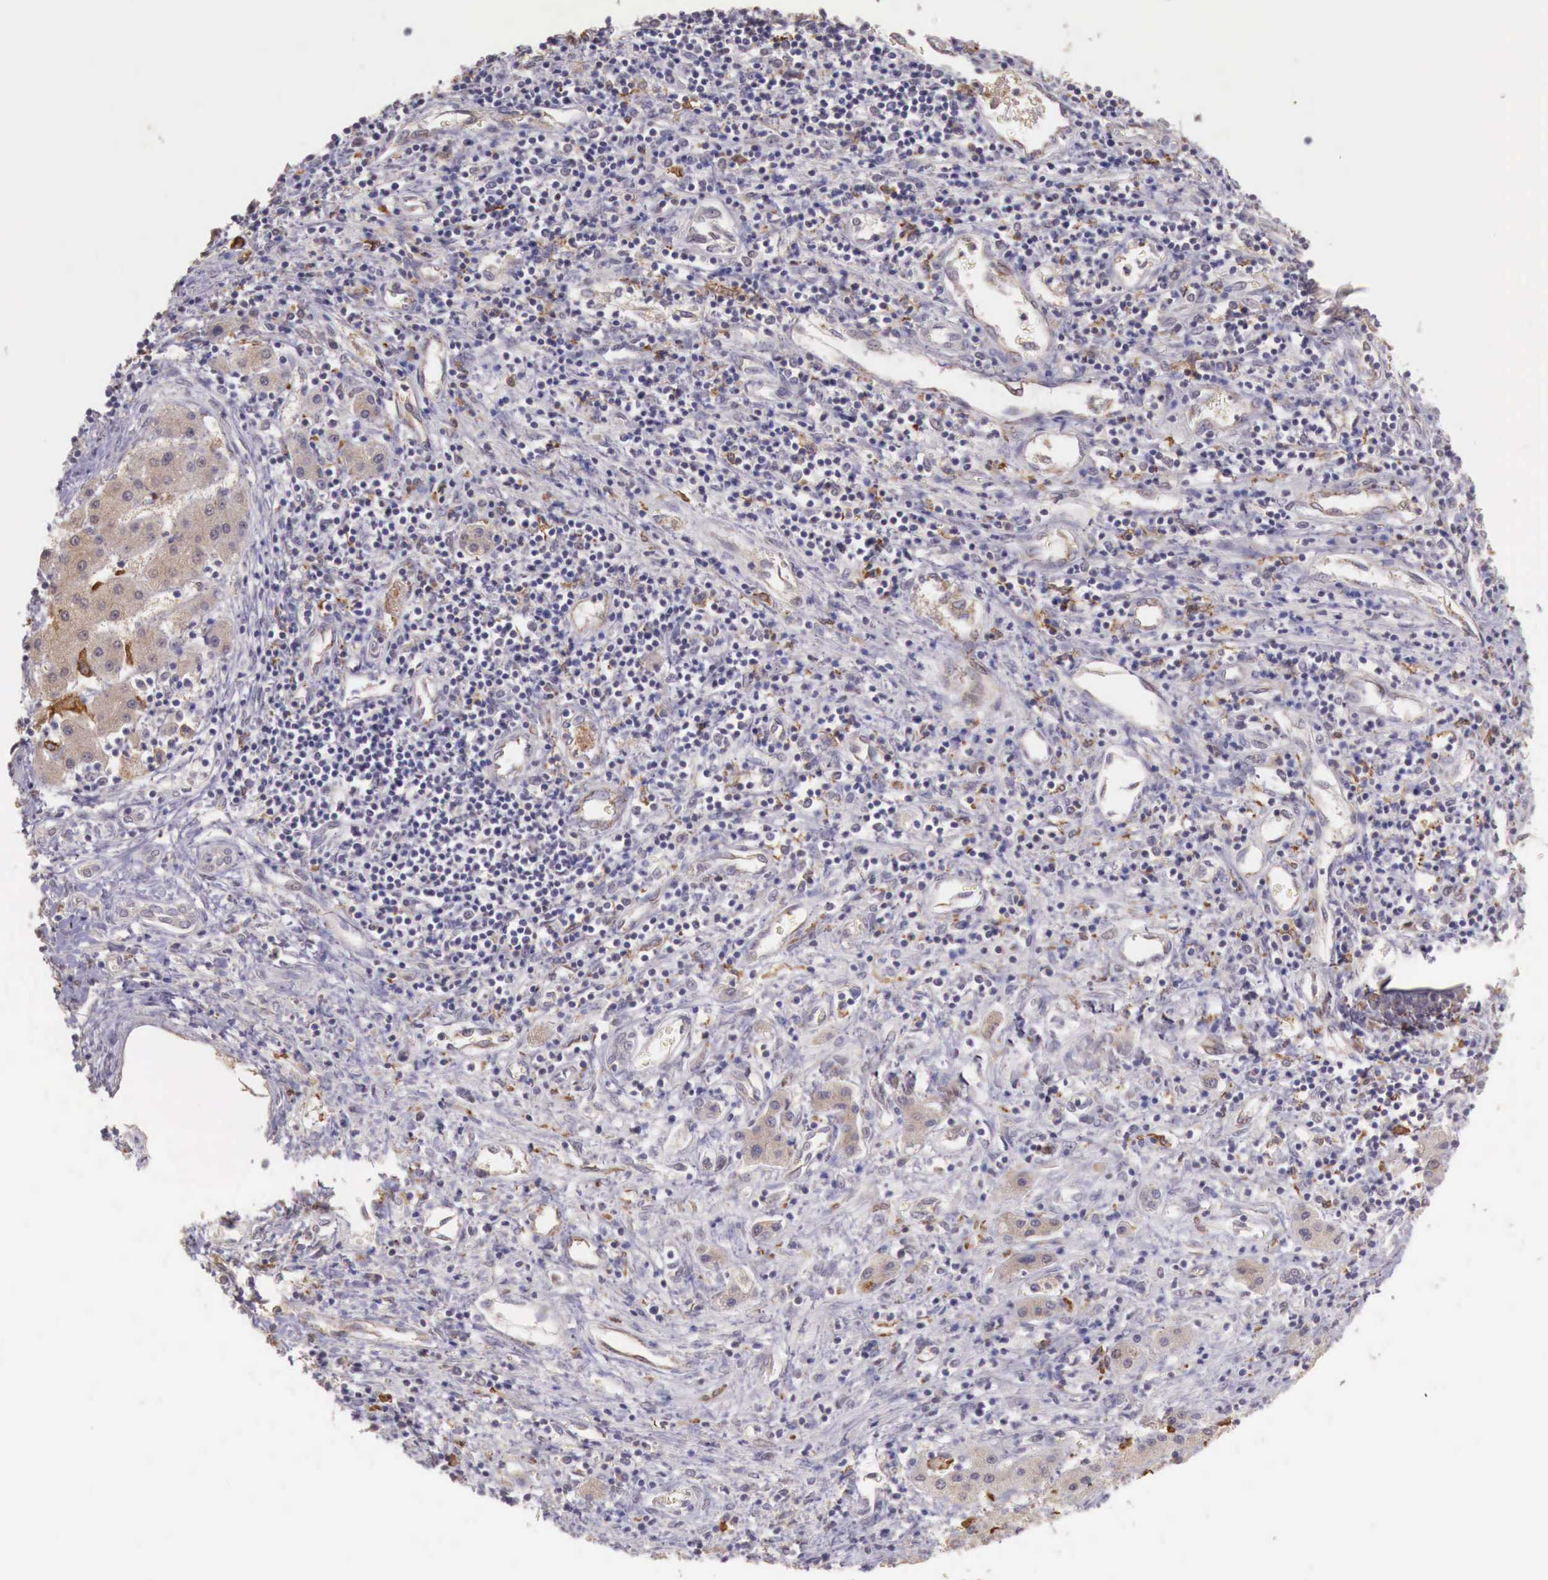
{"staining": {"intensity": "weak", "quantity": "25%-75%", "location": "cytoplasmic/membranous"}, "tissue": "liver cancer", "cell_type": "Tumor cells", "image_type": "cancer", "snomed": [{"axis": "morphology", "description": "Carcinoma, Hepatocellular, NOS"}, {"axis": "topography", "description": "Liver"}], "caption": "Human liver cancer stained for a protein (brown) shows weak cytoplasmic/membranous positive positivity in about 25%-75% of tumor cells.", "gene": "CHRDL1", "patient": {"sex": "male", "age": 24}}